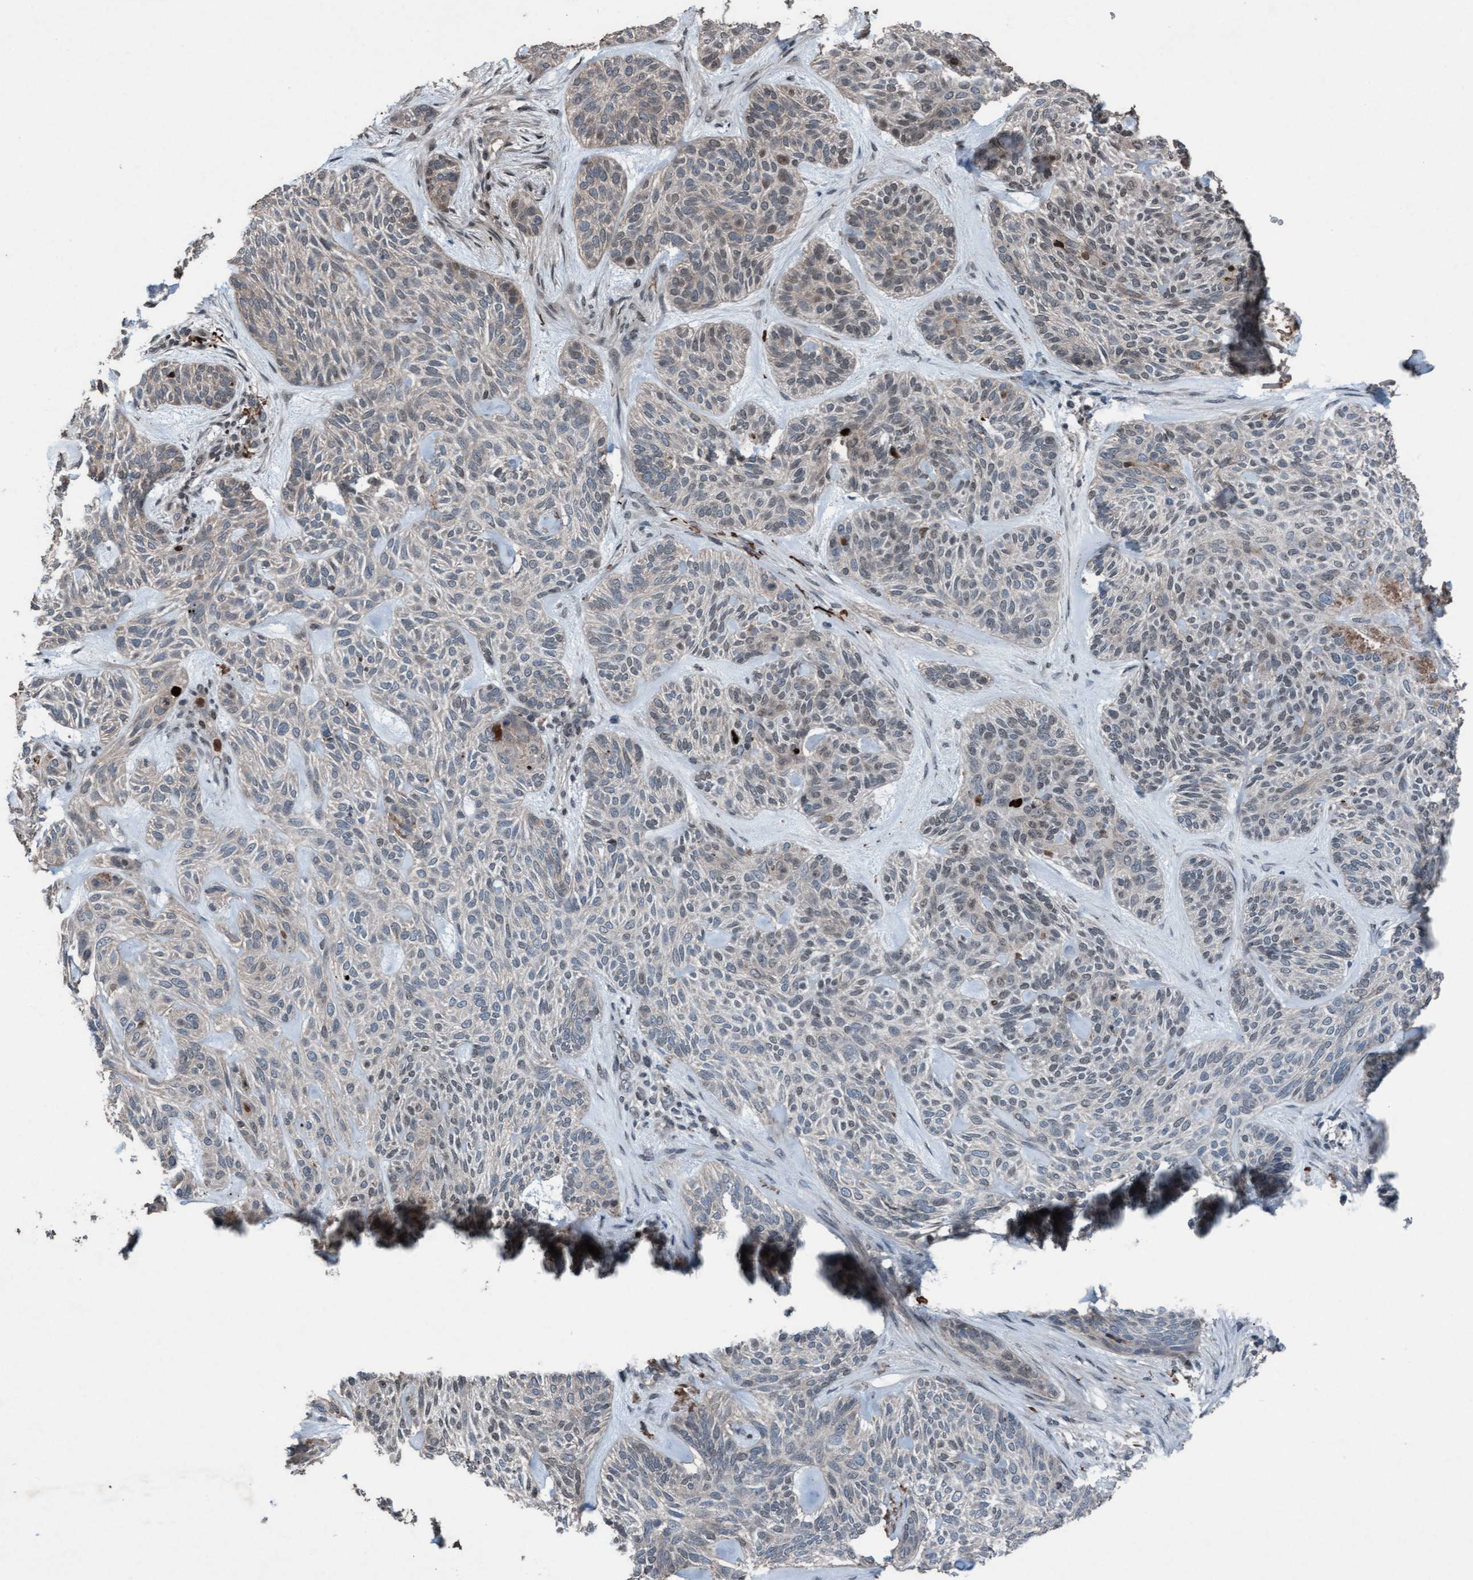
{"staining": {"intensity": "weak", "quantity": "<25%", "location": "nuclear"}, "tissue": "skin cancer", "cell_type": "Tumor cells", "image_type": "cancer", "snomed": [{"axis": "morphology", "description": "Basal cell carcinoma"}, {"axis": "topography", "description": "Skin"}], "caption": "A high-resolution photomicrograph shows IHC staining of skin cancer (basal cell carcinoma), which shows no significant positivity in tumor cells.", "gene": "PLXNB2", "patient": {"sex": "male", "age": 55}}